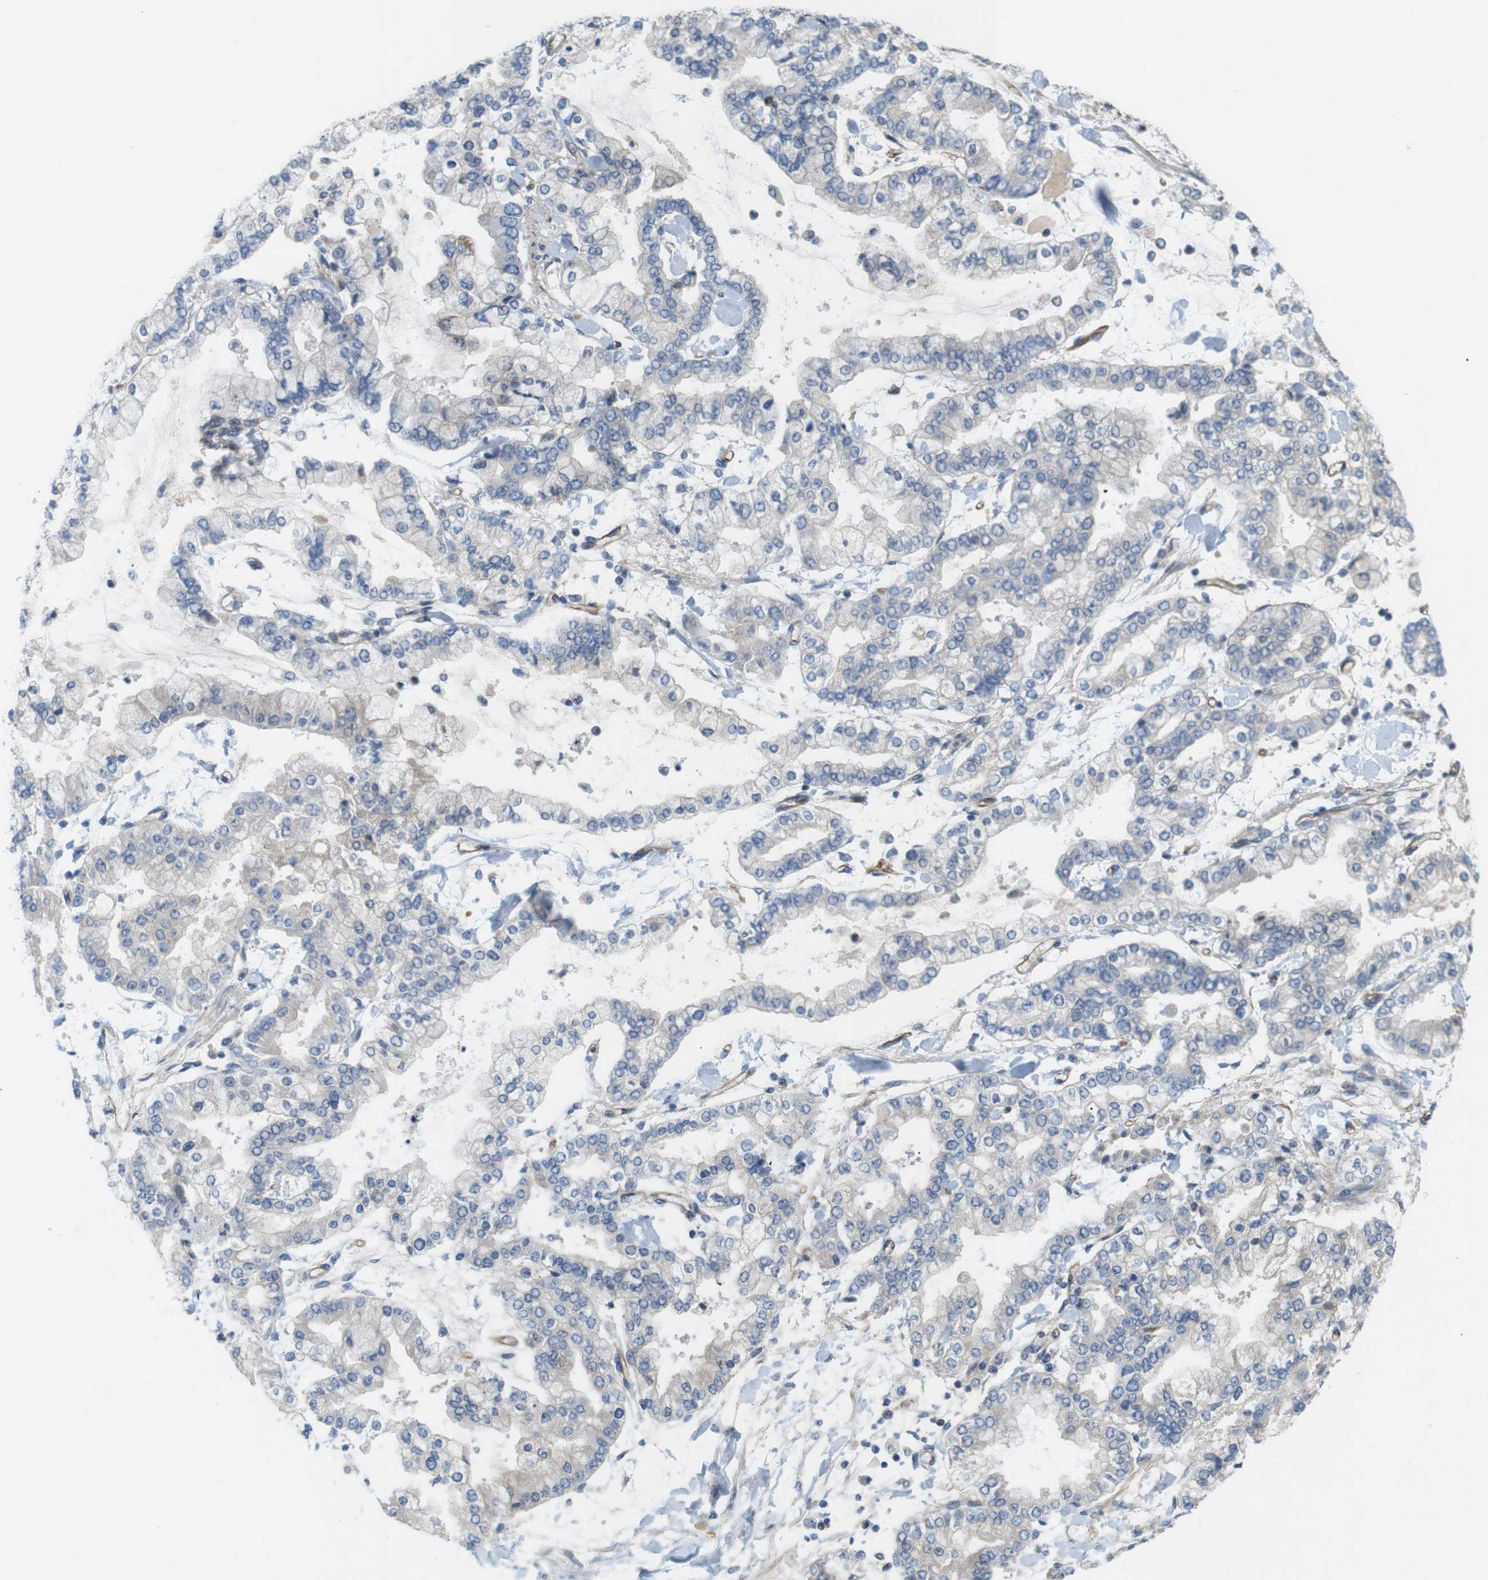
{"staining": {"intensity": "negative", "quantity": "none", "location": "none"}, "tissue": "stomach cancer", "cell_type": "Tumor cells", "image_type": "cancer", "snomed": [{"axis": "morphology", "description": "Normal tissue, NOS"}, {"axis": "morphology", "description": "Adenocarcinoma, NOS"}, {"axis": "topography", "description": "Stomach, upper"}, {"axis": "topography", "description": "Stomach"}], "caption": "DAB immunohistochemical staining of adenocarcinoma (stomach) shows no significant expression in tumor cells.", "gene": "BVES", "patient": {"sex": "male", "age": 76}}